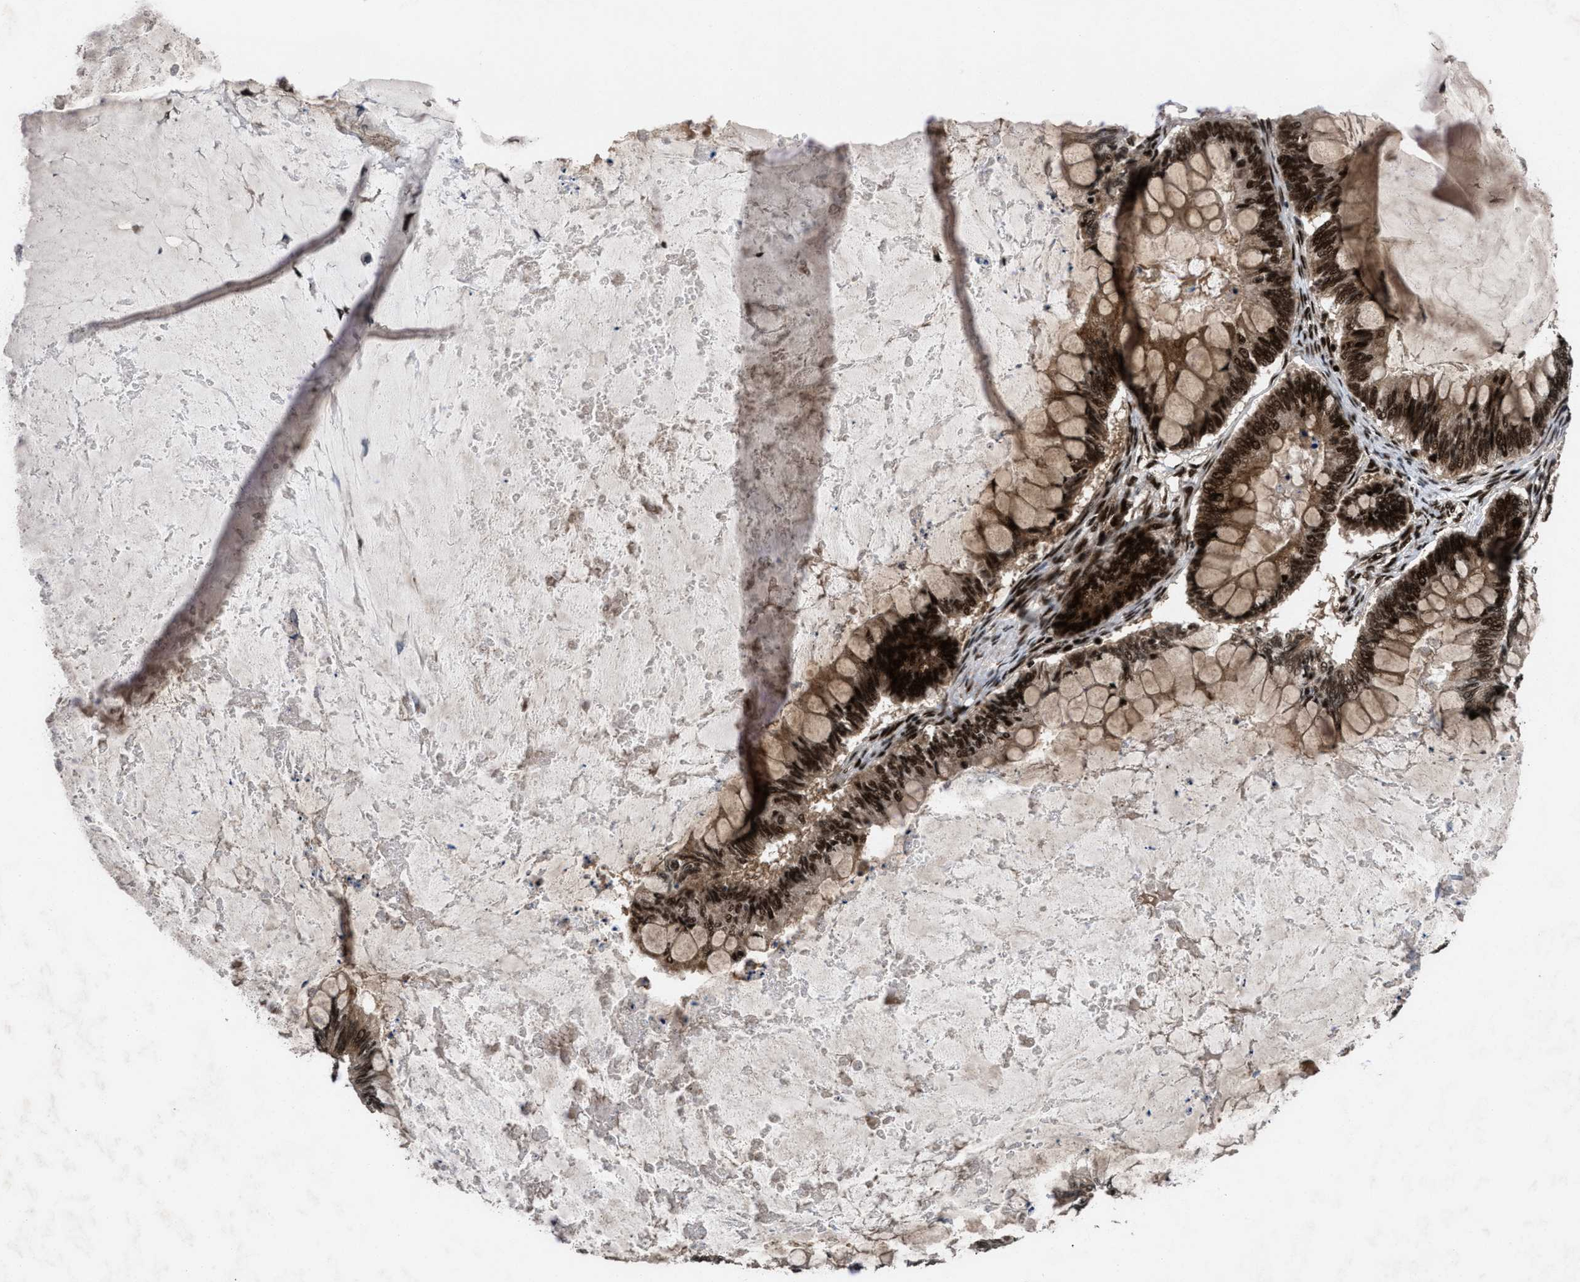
{"staining": {"intensity": "strong", "quantity": ">75%", "location": "cytoplasmic/membranous,nuclear"}, "tissue": "ovarian cancer", "cell_type": "Tumor cells", "image_type": "cancer", "snomed": [{"axis": "morphology", "description": "Cystadenocarcinoma, mucinous, NOS"}, {"axis": "topography", "description": "Ovary"}], "caption": "The photomicrograph demonstrates immunohistochemical staining of ovarian cancer. There is strong cytoplasmic/membranous and nuclear staining is appreciated in approximately >75% of tumor cells. (Stains: DAB (3,3'-diaminobenzidine) in brown, nuclei in blue, Microscopy: brightfield microscopy at high magnification).", "gene": "WIZ", "patient": {"sex": "female", "age": 61}}